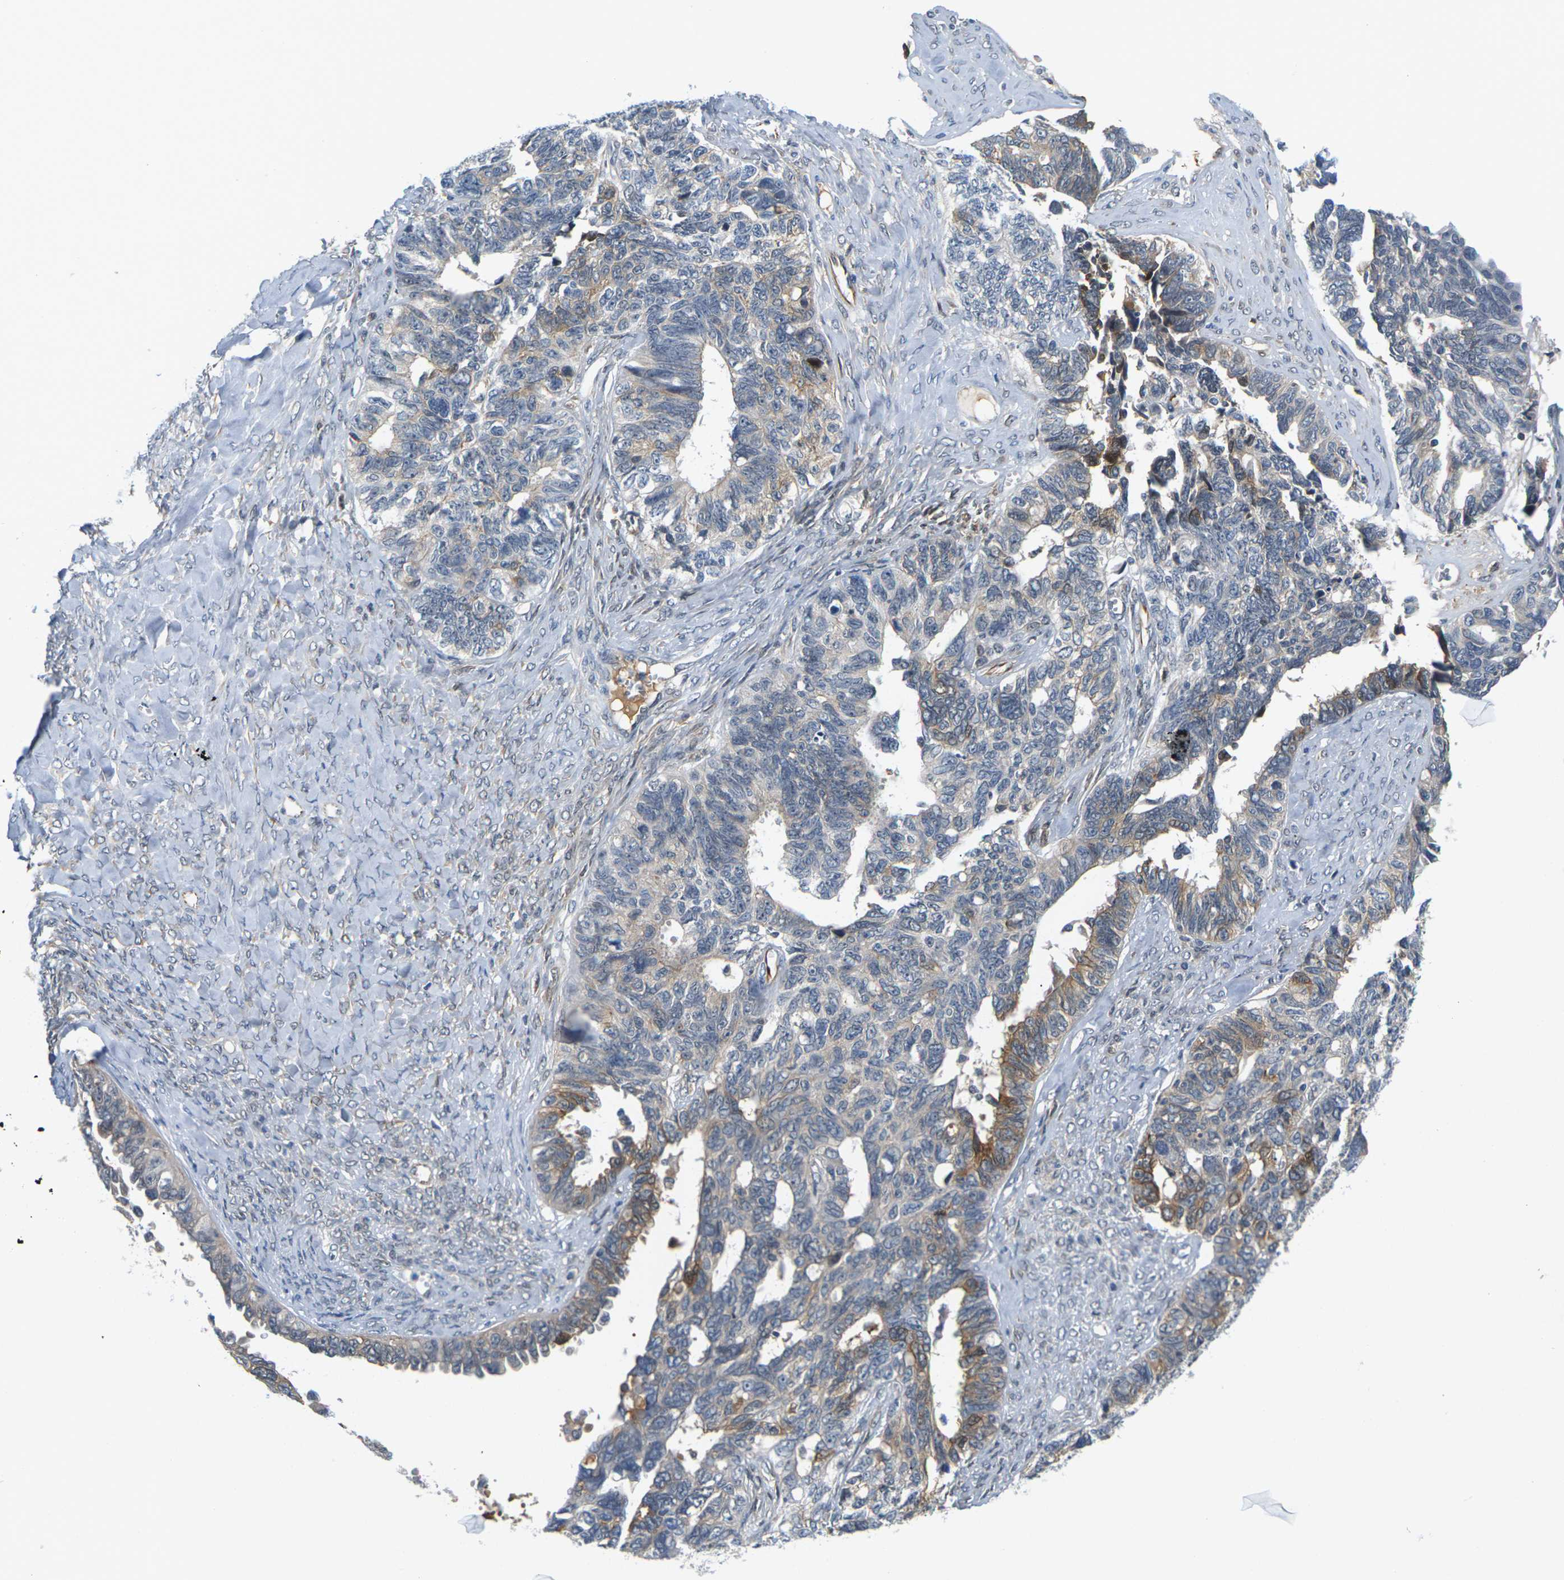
{"staining": {"intensity": "moderate", "quantity": "25%-75%", "location": "cytoplasmic/membranous"}, "tissue": "ovarian cancer", "cell_type": "Tumor cells", "image_type": "cancer", "snomed": [{"axis": "morphology", "description": "Cystadenocarcinoma, serous, NOS"}, {"axis": "topography", "description": "Ovary"}], "caption": "A brown stain labels moderate cytoplasmic/membranous expression of a protein in ovarian cancer tumor cells.", "gene": "PKP2", "patient": {"sex": "female", "age": 79}}